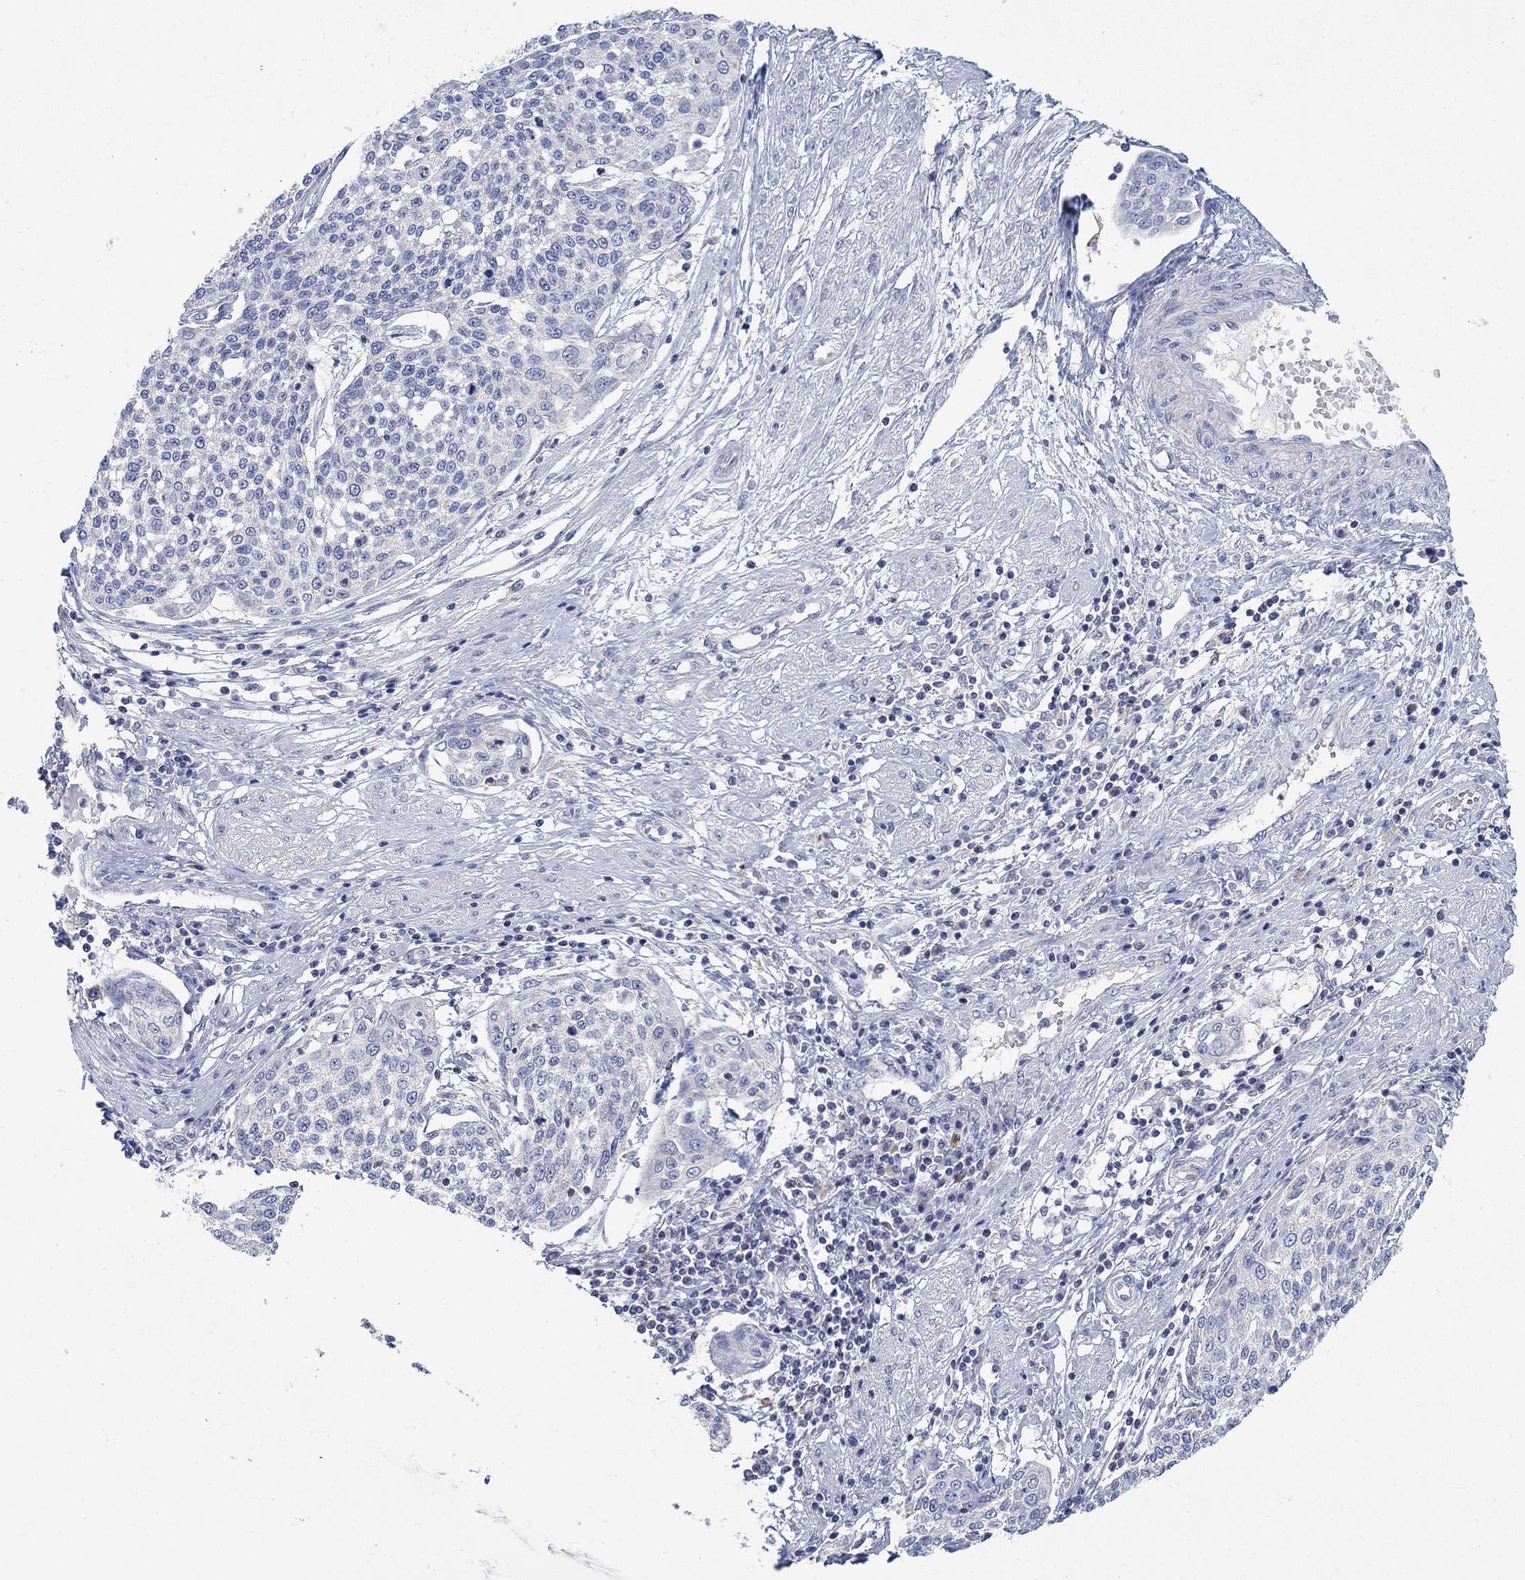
{"staining": {"intensity": "negative", "quantity": "none", "location": "none"}, "tissue": "cervical cancer", "cell_type": "Tumor cells", "image_type": "cancer", "snomed": [{"axis": "morphology", "description": "Squamous cell carcinoma, NOS"}, {"axis": "topography", "description": "Cervix"}], "caption": "A histopathology image of human squamous cell carcinoma (cervical) is negative for staining in tumor cells.", "gene": "NAV3", "patient": {"sex": "female", "age": 34}}